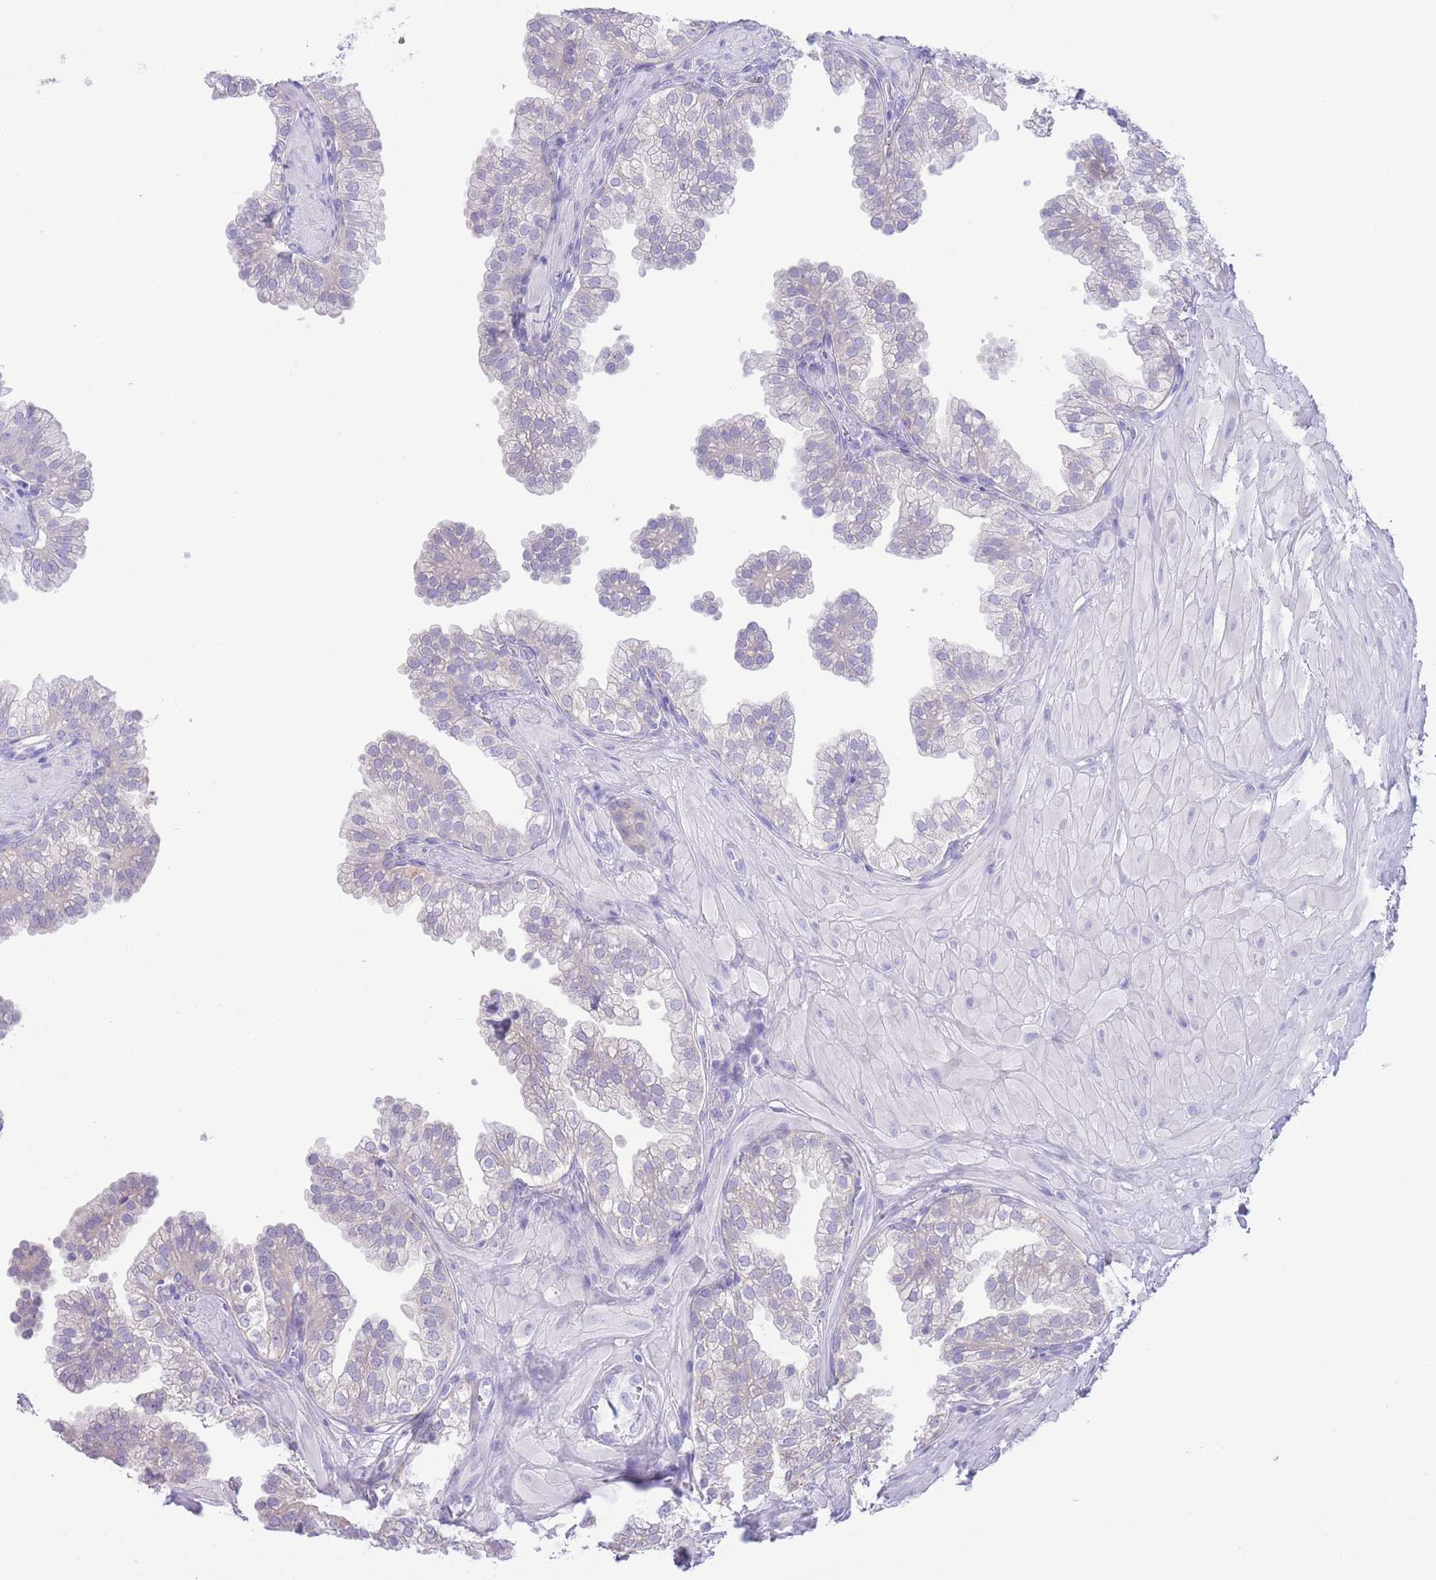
{"staining": {"intensity": "negative", "quantity": "none", "location": "none"}, "tissue": "prostate", "cell_type": "Glandular cells", "image_type": "normal", "snomed": [{"axis": "morphology", "description": "Normal tissue, NOS"}, {"axis": "topography", "description": "Prostate"}, {"axis": "topography", "description": "Peripheral nerve tissue"}], "caption": "Immunohistochemistry (IHC) of benign prostate displays no expression in glandular cells.", "gene": "FAH", "patient": {"sex": "male", "age": 55}}